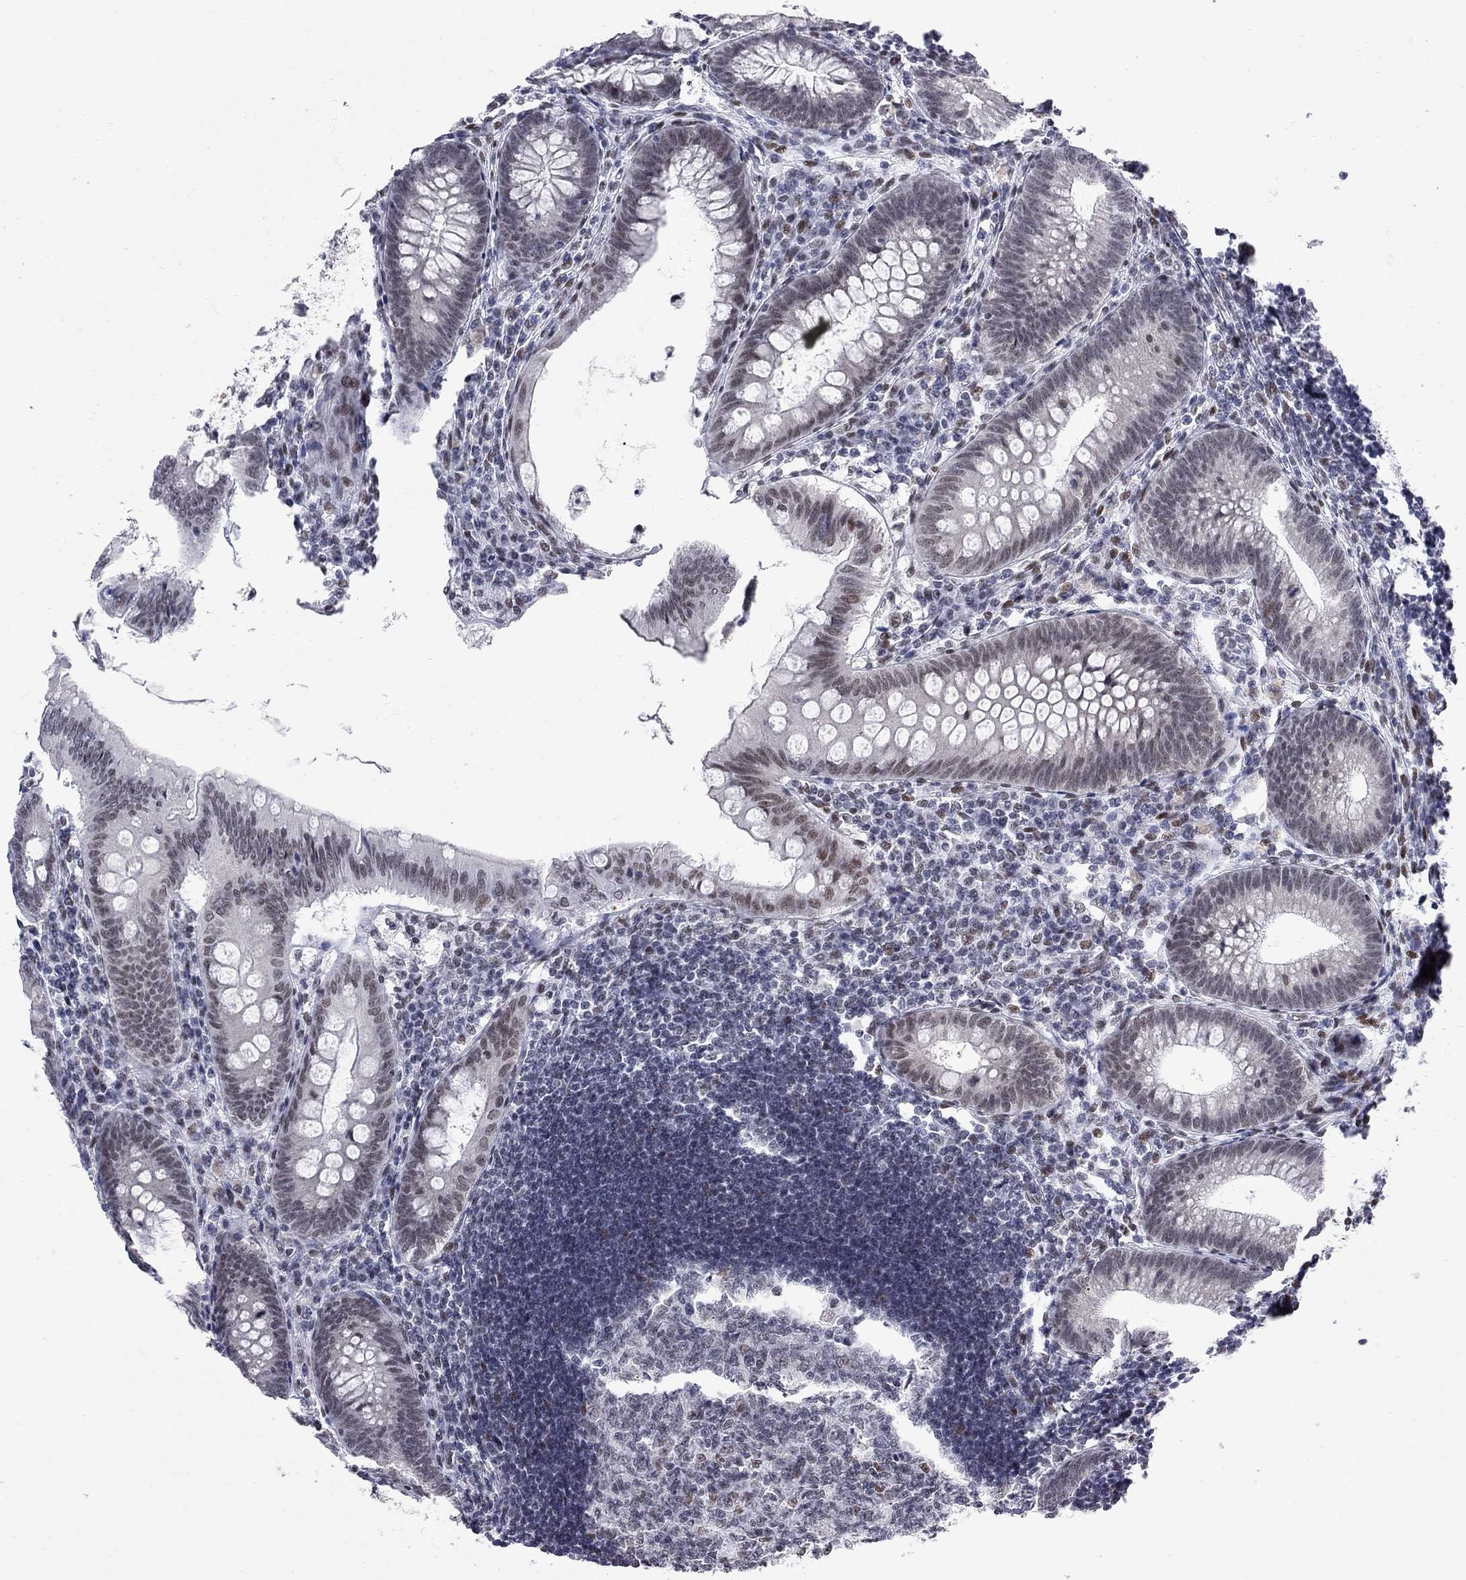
{"staining": {"intensity": "weak", "quantity": "25%-75%", "location": "nuclear"}, "tissue": "appendix", "cell_type": "Glandular cells", "image_type": "normal", "snomed": [{"axis": "morphology", "description": "Normal tissue, NOS"}, {"axis": "morphology", "description": "Inflammation, NOS"}, {"axis": "topography", "description": "Appendix"}], "caption": "Normal appendix demonstrates weak nuclear expression in about 25%-75% of glandular cells, visualized by immunohistochemistry. (DAB (3,3'-diaminobenzidine) IHC, brown staining for protein, blue staining for nuclei).", "gene": "ZBTB47", "patient": {"sex": "male", "age": 16}}